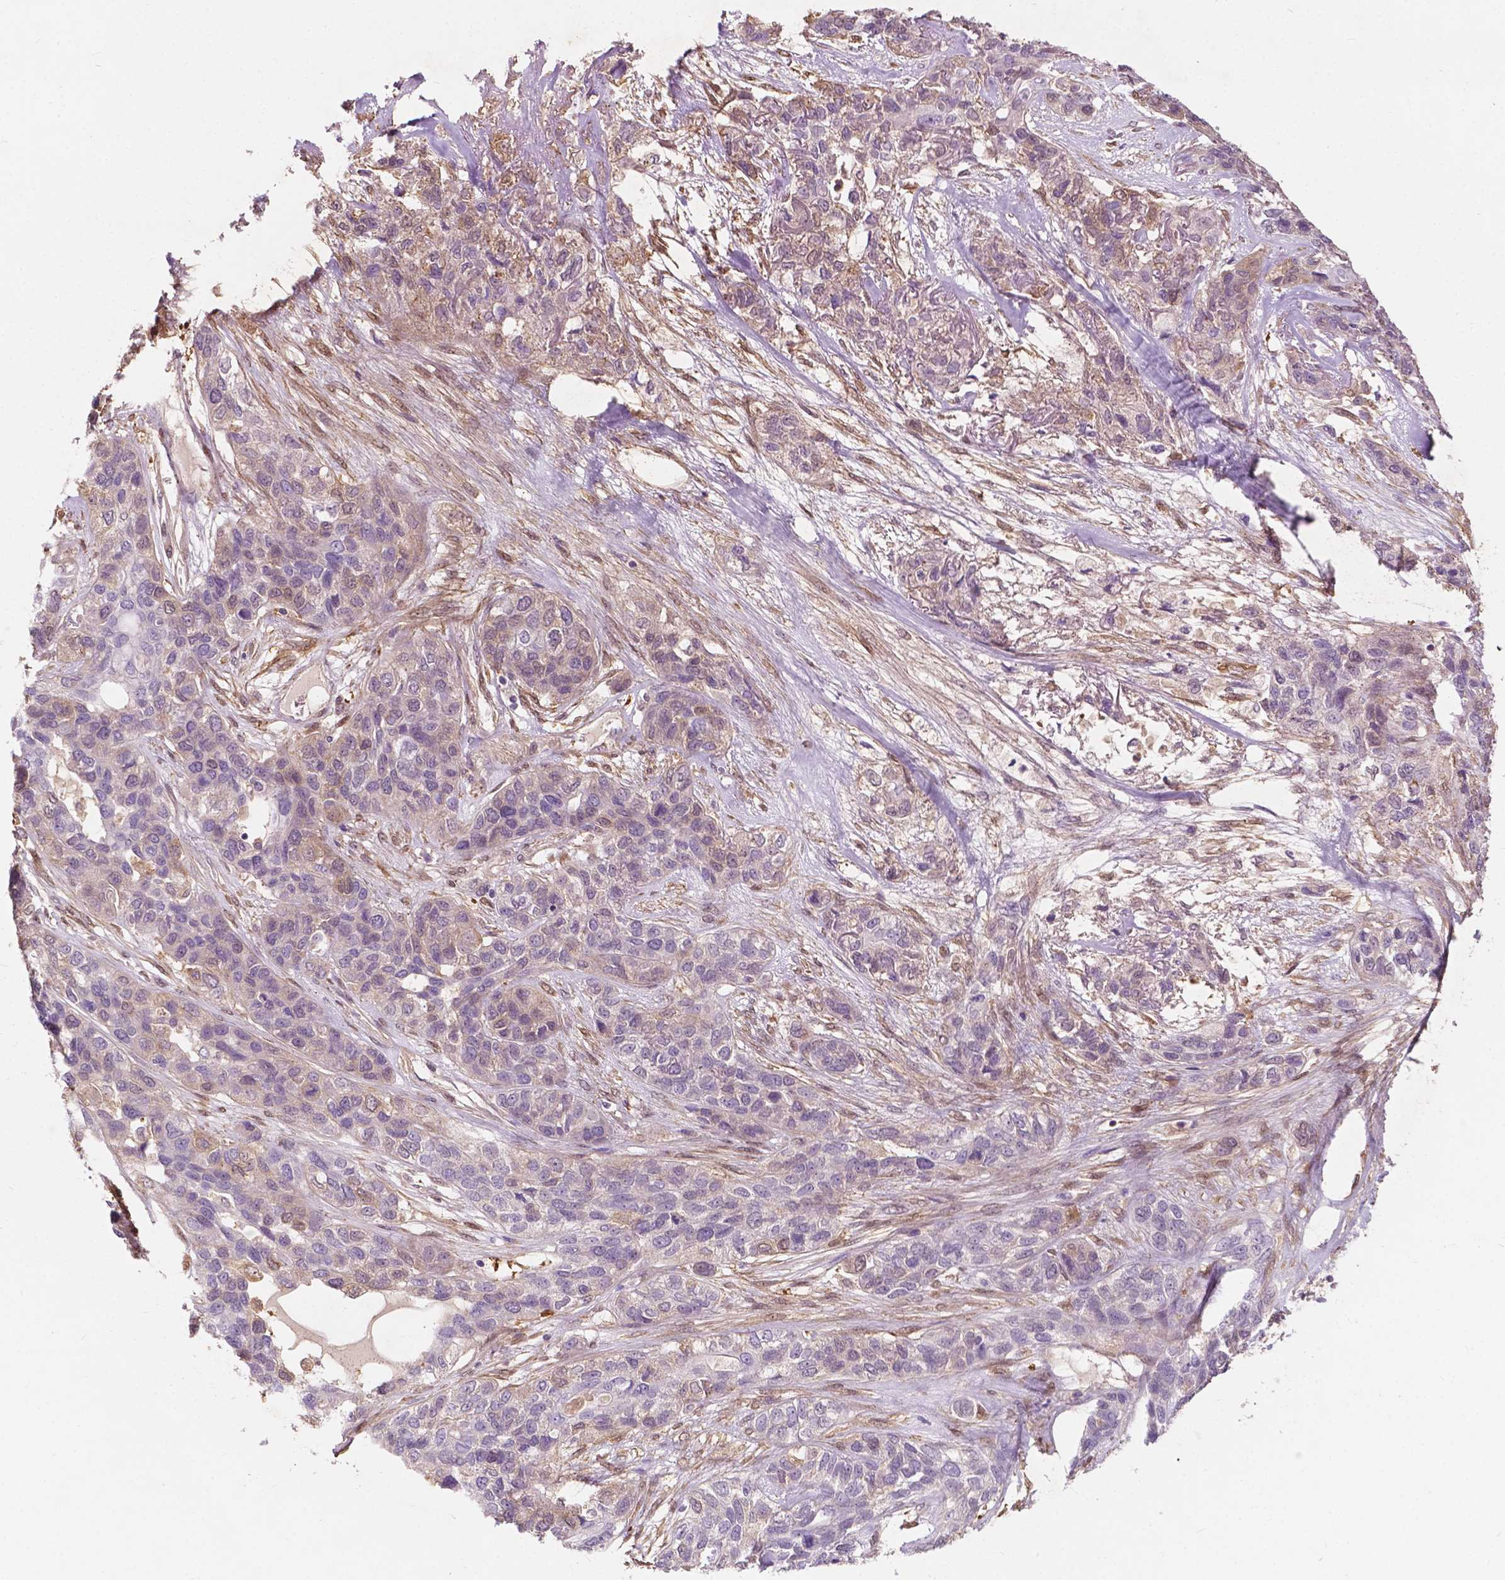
{"staining": {"intensity": "weak", "quantity": "<25%", "location": "cytoplasmic/membranous,nuclear"}, "tissue": "lung cancer", "cell_type": "Tumor cells", "image_type": "cancer", "snomed": [{"axis": "morphology", "description": "Squamous cell carcinoma, NOS"}, {"axis": "topography", "description": "Lung"}], "caption": "Immunohistochemical staining of human lung cancer (squamous cell carcinoma) demonstrates no significant staining in tumor cells.", "gene": "GPR37", "patient": {"sex": "female", "age": 70}}